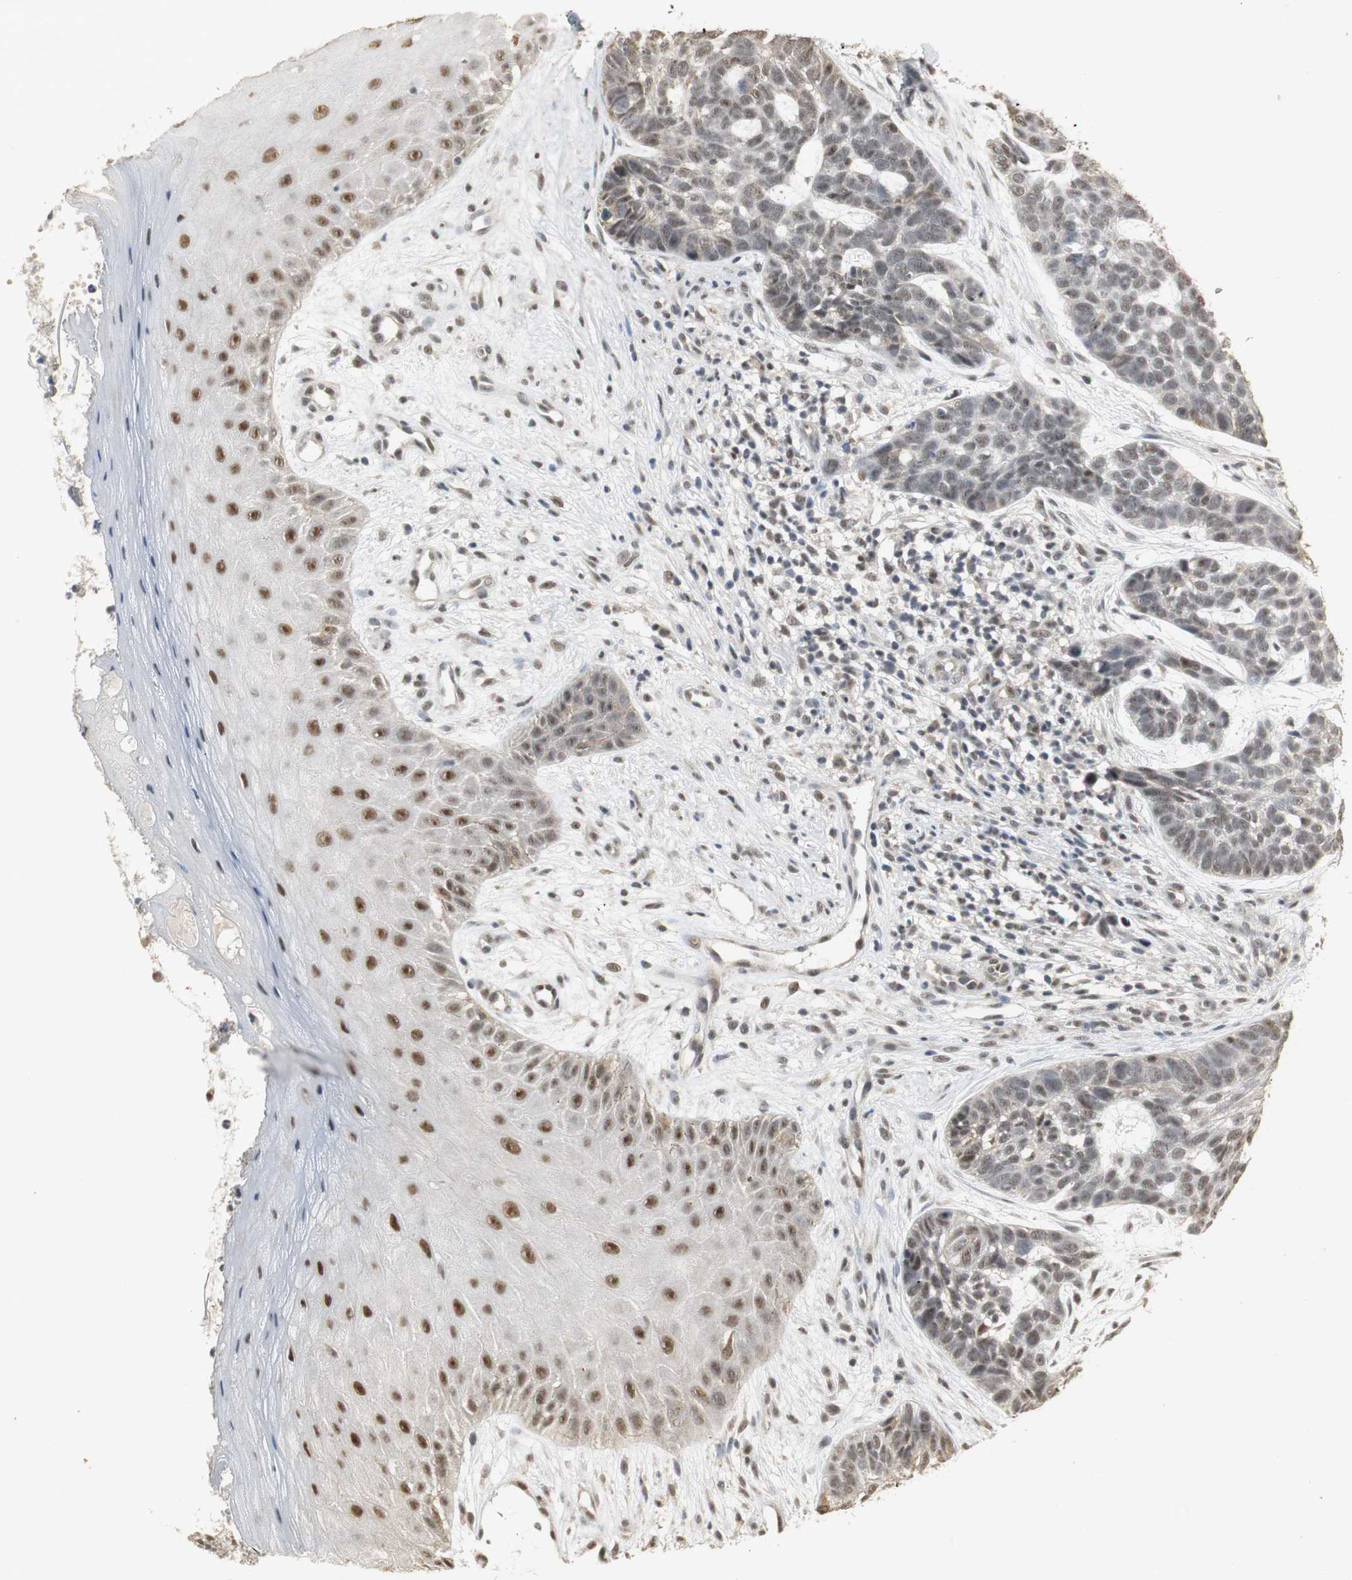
{"staining": {"intensity": "weak", "quantity": "<25%", "location": "nuclear"}, "tissue": "skin cancer", "cell_type": "Tumor cells", "image_type": "cancer", "snomed": [{"axis": "morphology", "description": "Basal cell carcinoma"}, {"axis": "topography", "description": "Skin"}], "caption": "IHC image of neoplastic tissue: basal cell carcinoma (skin) stained with DAB (3,3'-diaminobenzidine) demonstrates no significant protein staining in tumor cells.", "gene": "ELOA", "patient": {"sex": "male", "age": 87}}